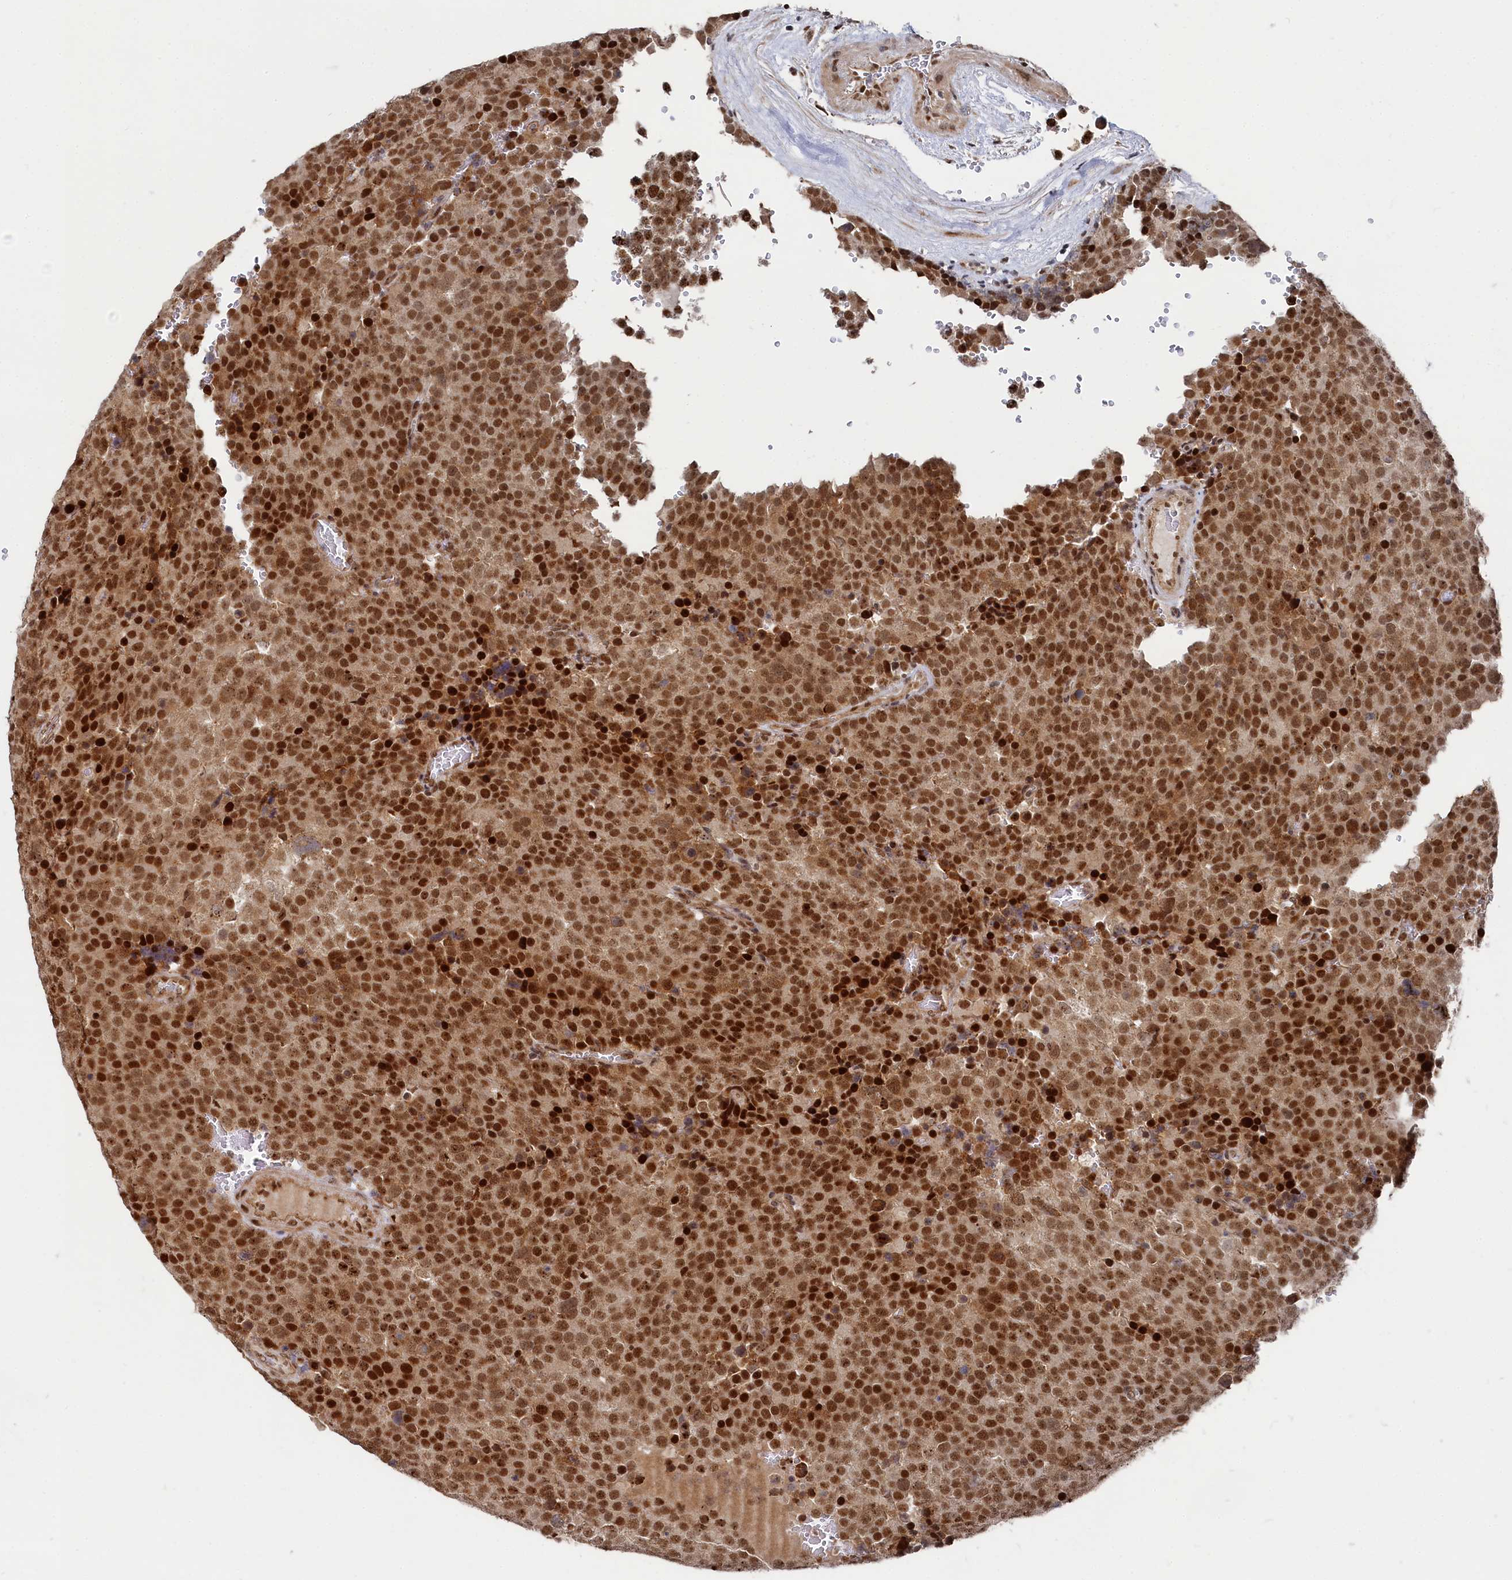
{"staining": {"intensity": "strong", "quantity": ">75%", "location": "nuclear"}, "tissue": "testis cancer", "cell_type": "Tumor cells", "image_type": "cancer", "snomed": [{"axis": "morphology", "description": "Seminoma, NOS"}, {"axis": "topography", "description": "Testis"}], "caption": "Immunohistochemistry (IHC) staining of seminoma (testis), which reveals high levels of strong nuclear positivity in about >75% of tumor cells indicating strong nuclear protein staining. The staining was performed using DAB (3,3'-diaminobenzidine) (brown) for protein detection and nuclei were counterstained in hematoxylin (blue).", "gene": "BUB3", "patient": {"sex": "male", "age": 71}}